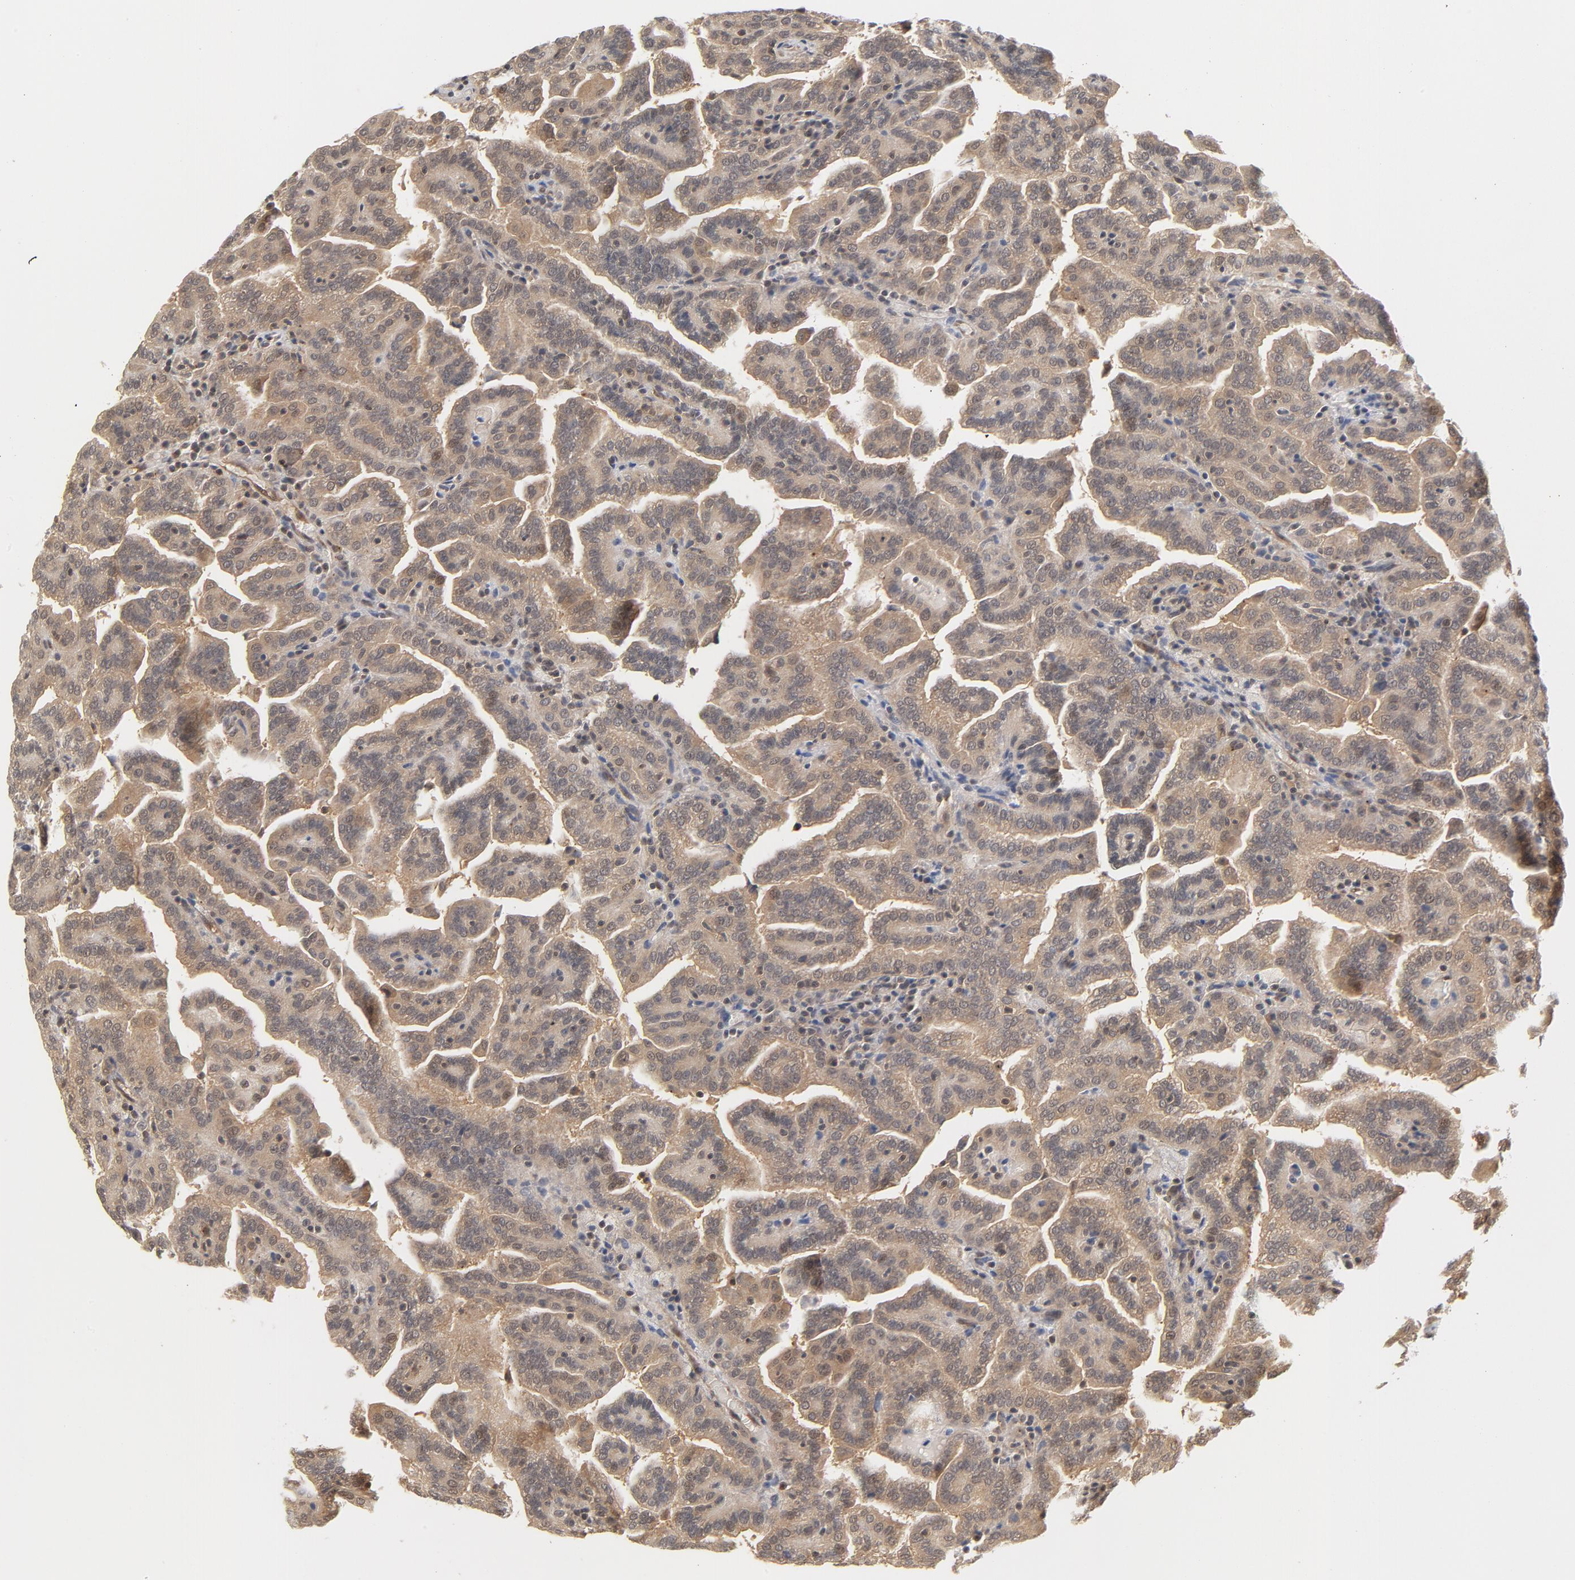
{"staining": {"intensity": "moderate", "quantity": ">75%", "location": "cytoplasmic/membranous"}, "tissue": "renal cancer", "cell_type": "Tumor cells", "image_type": "cancer", "snomed": [{"axis": "morphology", "description": "Adenocarcinoma, NOS"}, {"axis": "topography", "description": "Kidney"}], "caption": "The immunohistochemical stain highlights moderate cytoplasmic/membranous positivity in tumor cells of renal cancer (adenocarcinoma) tissue.", "gene": "CDC37", "patient": {"sex": "male", "age": 61}}